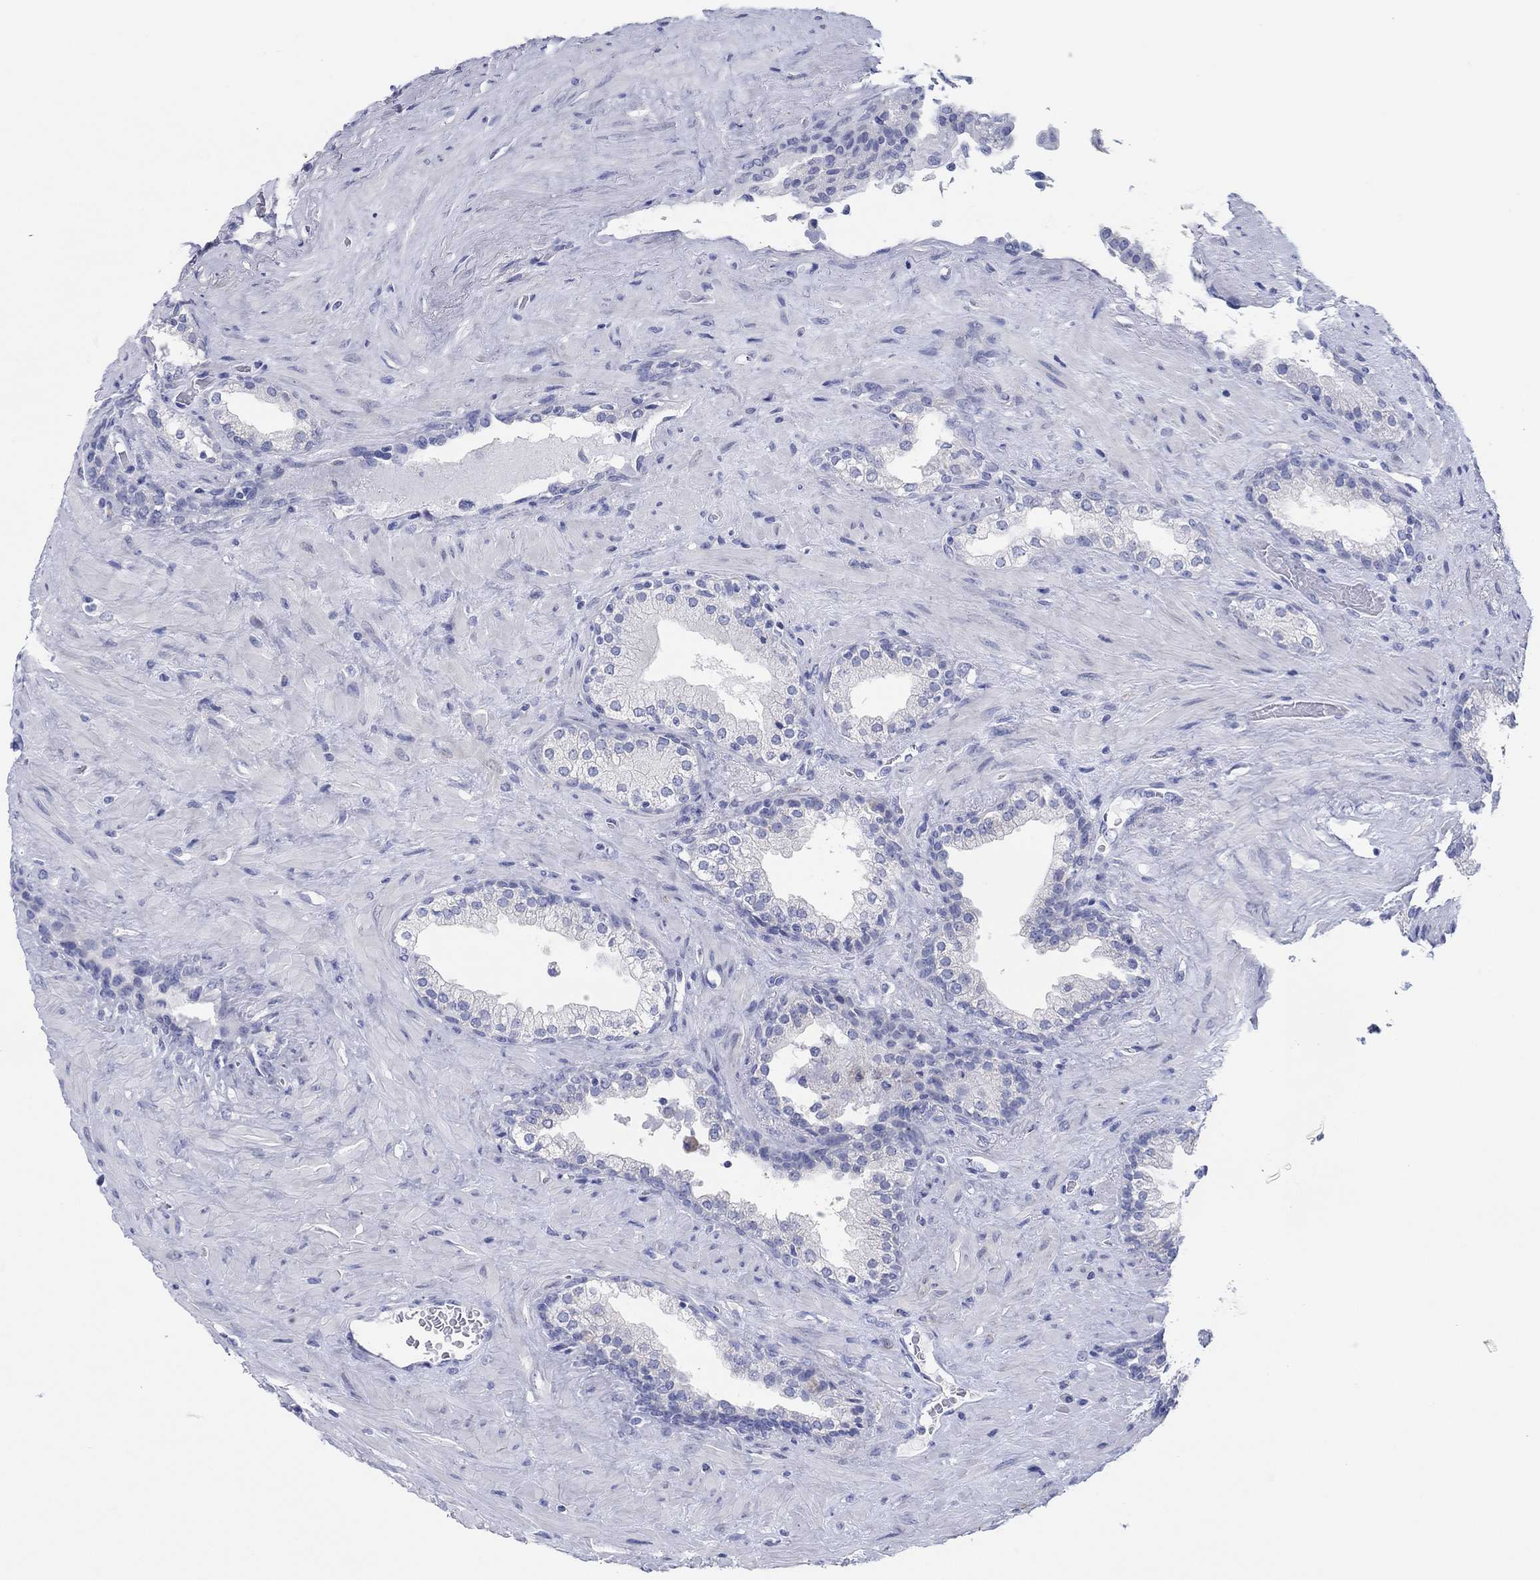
{"staining": {"intensity": "negative", "quantity": "none", "location": "none"}, "tissue": "prostate", "cell_type": "Glandular cells", "image_type": "normal", "snomed": [{"axis": "morphology", "description": "Normal tissue, NOS"}, {"axis": "topography", "description": "Prostate"}], "caption": "Human prostate stained for a protein using IHC exhibits no positivity in glandular cells.", "gene": "ERICH3", "patient": {"sex": "male", "age": 63}}